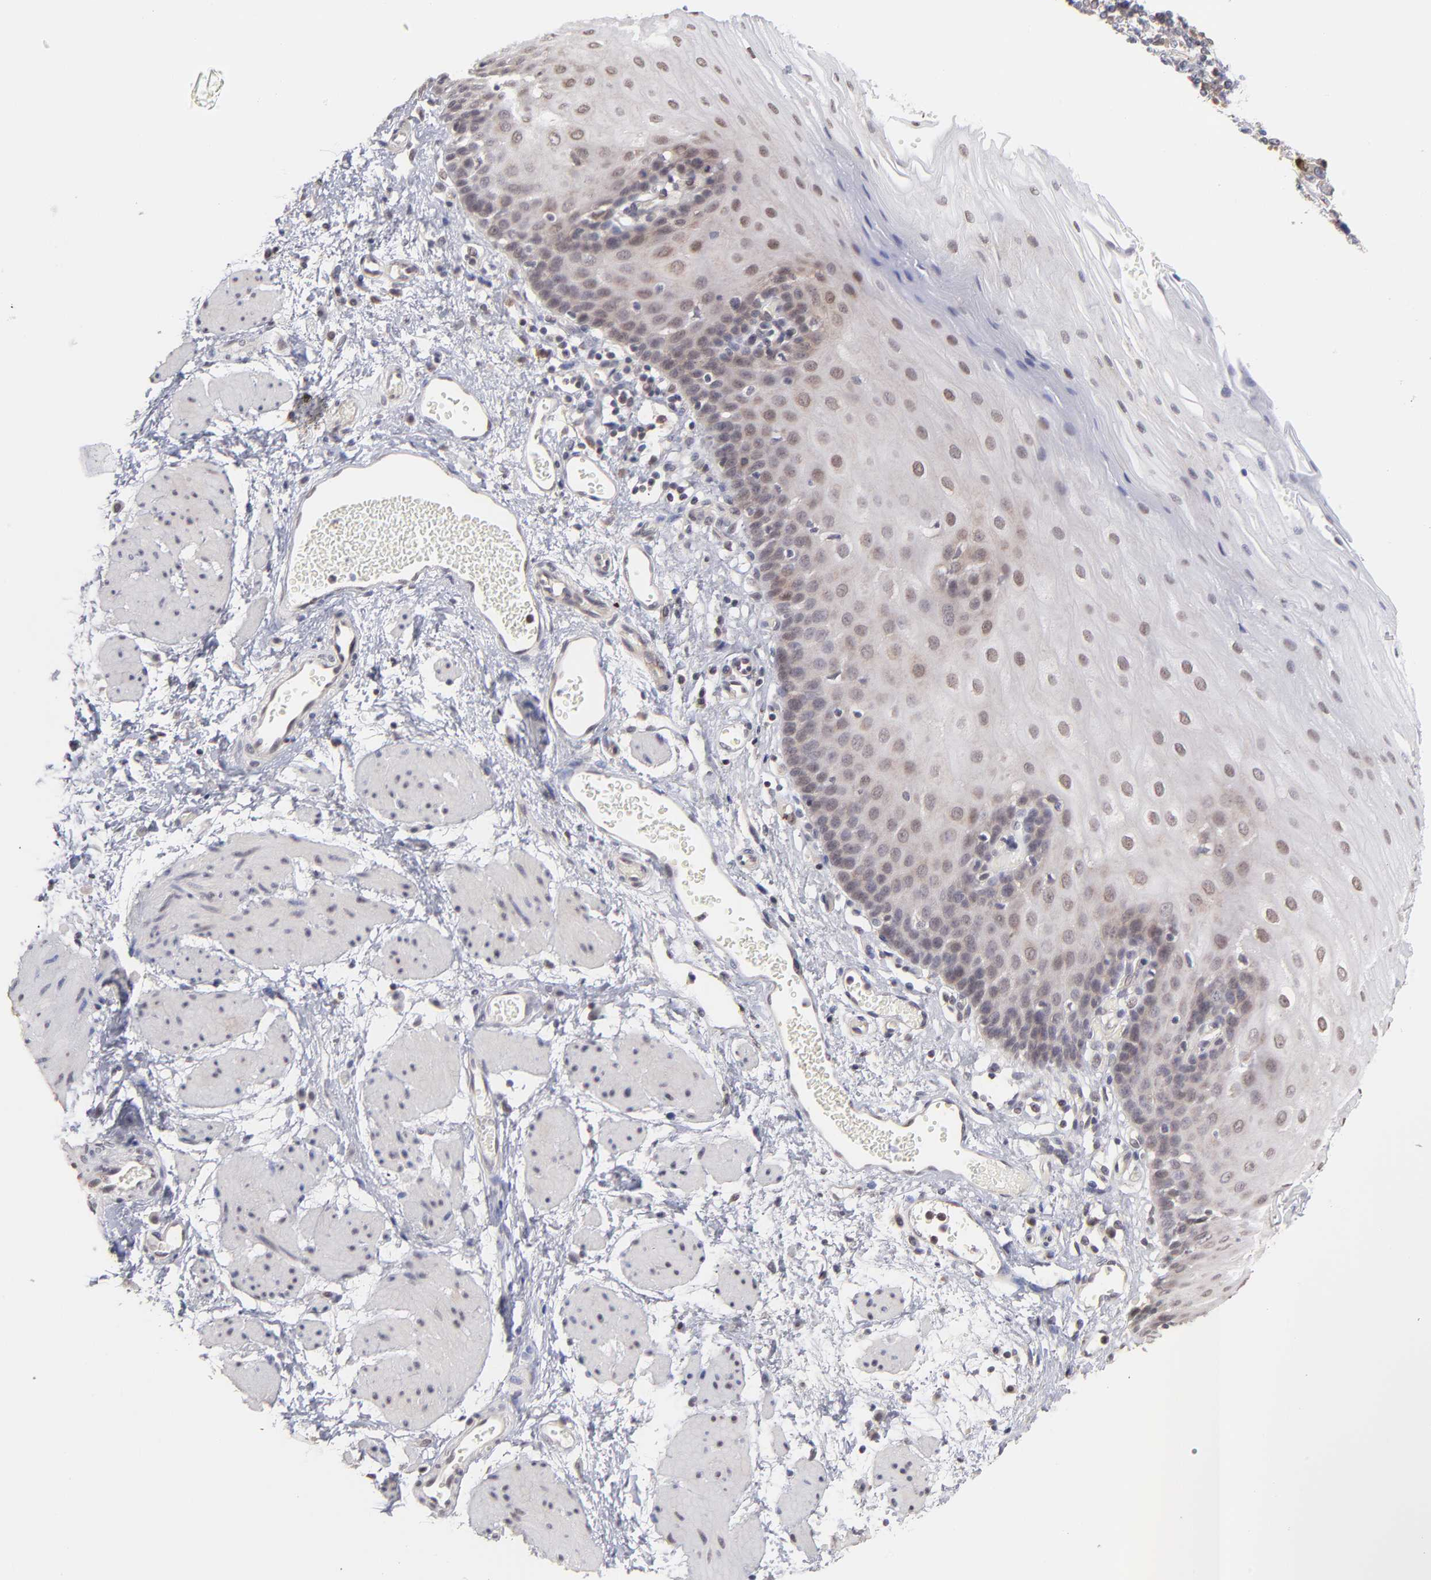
{"staining": {"intensity": "weak", "quantity": "<25%", "location": "nuclear"}, "tissue": "esophagus", "cell_type": "Squamous epithelial cells", "image_type": "normal", "snomed": [{"axis": "morphology", "description": "Normal tissue, NOS"}, {"axis": "topography", "description": "Esophagus"}], "caption": "Immunohistochemistry of benign human esophagus demonstrates no positivity in squamous epithelial cells.", "gene": "OAS1", "patient": {"sex": "male", "age": 69}}